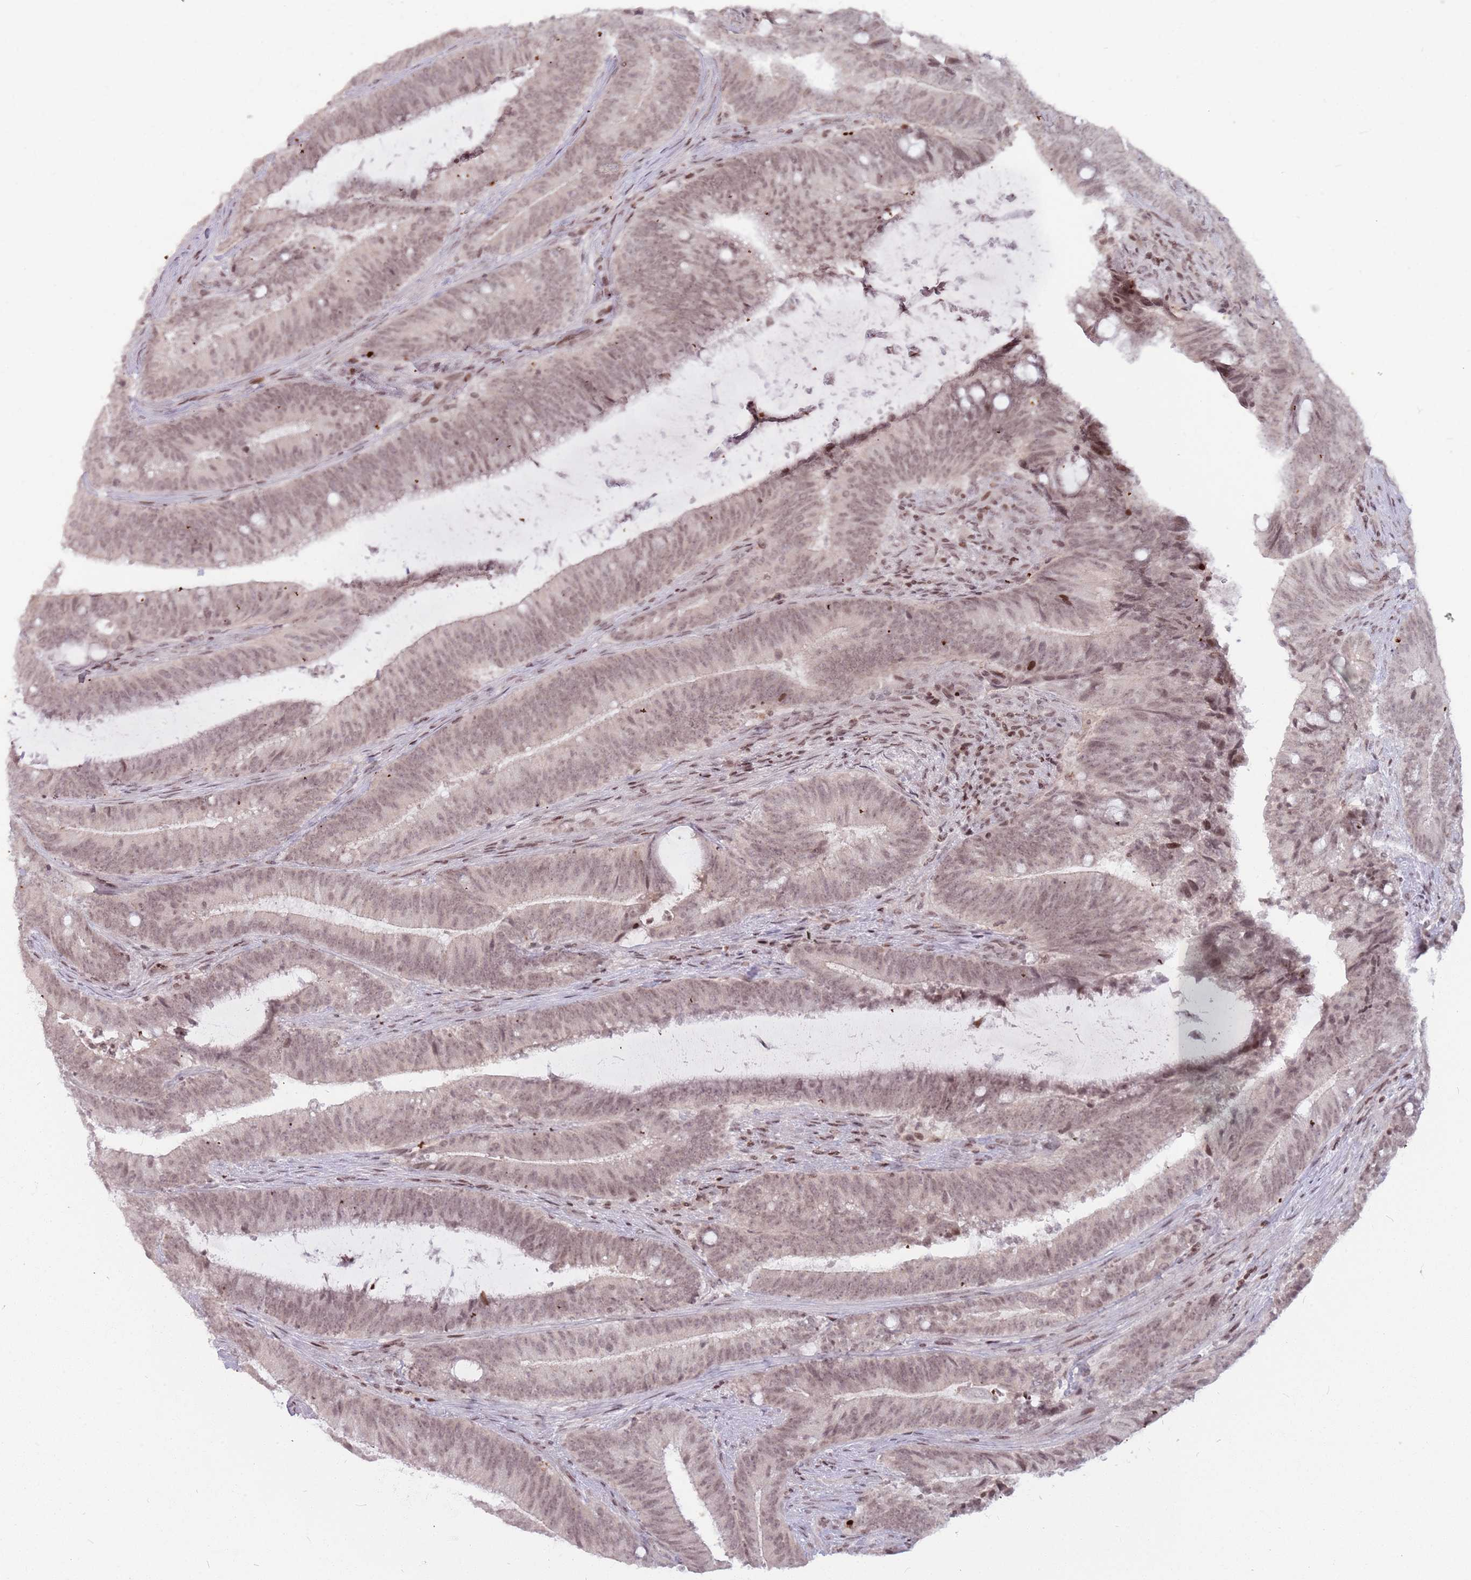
{"staining": {"intensity": "moderate", "quantity": ">75%", "location": "nuclear"}, "tissue": "colorectal cancer", "cell_type": "Tumor cells", "image_type": "cancer", "snomed": [{"axis": "morphology", "description": "Adenocarcinoma, NOS"}, {"axis": "topography", "description": "Colon"}], "caption": "Immunohistochemistry (IHC) (DAB (3,3'-diaminobenzidine)) staining of colorectal cancer (adenocarcinoma) exhibits moderate nuclear protein staining in about >75% of tumor cells.", "gene": "SH3RF3", "patient": {"sex": "female", "age": 43}}